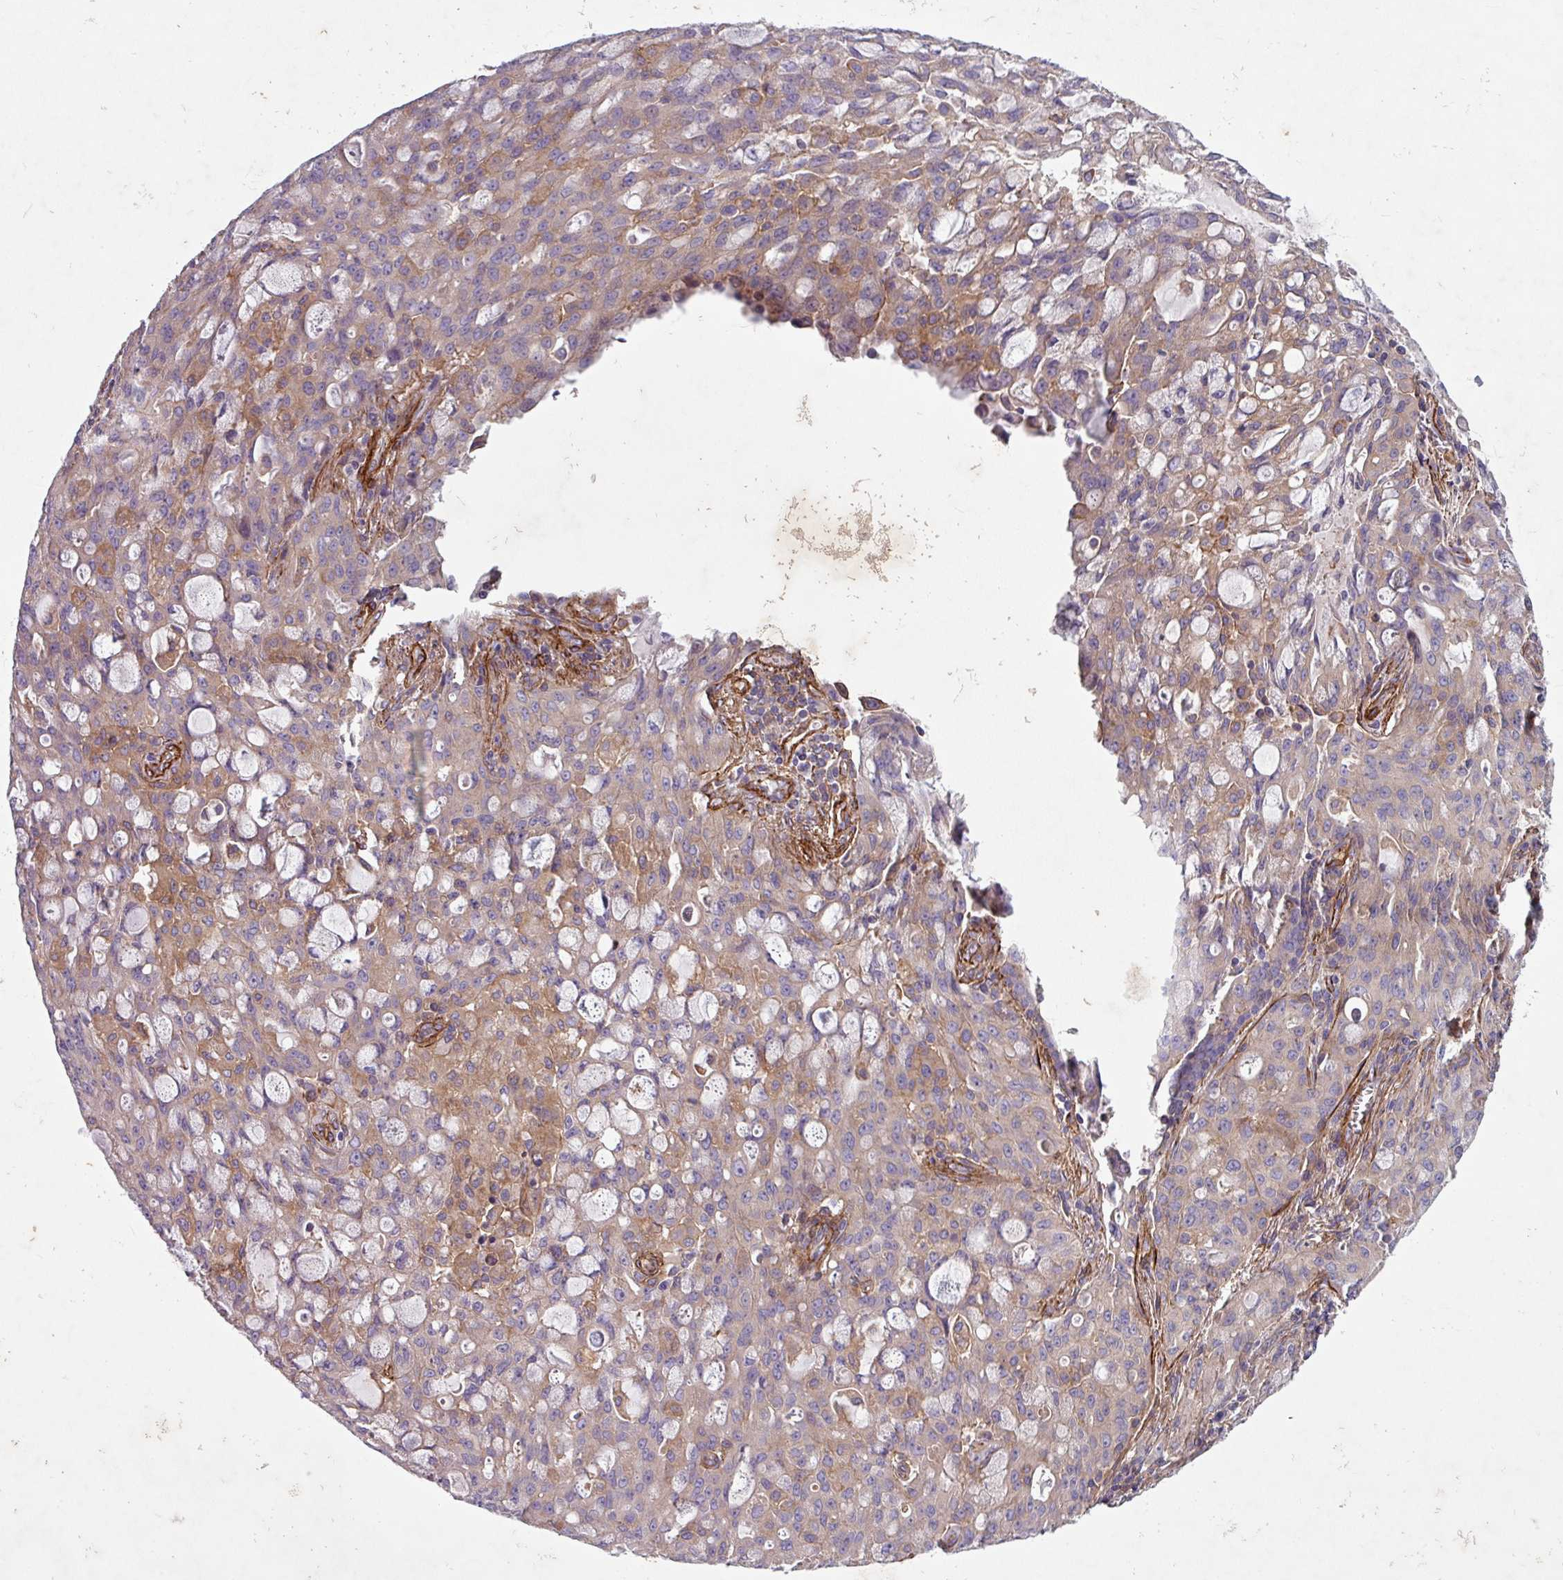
{"staining": {"intensity": "weak", "quantity": "<25%", "location": "cytoplasmic/membranous"}, "tissue": "lung cancer", "cell_type": "Tumor cells", "image_type": "cancer", "snomed": [{"axis": "morphology", "description": "Adenocarcinoma, NOS"}, {"axis": "topography", "description": "Lung"}], "caption": "Photomicrograph shows no significant protein expression in tumor cells of adenocarcinoma (lung). (DAB (3,3'-diaminobenzidine) immunohistochemistry (IHC) with hematoxylin counter stain).", "gene": "ATP2C2", "patient": {"sex": "female", "age": 44}}